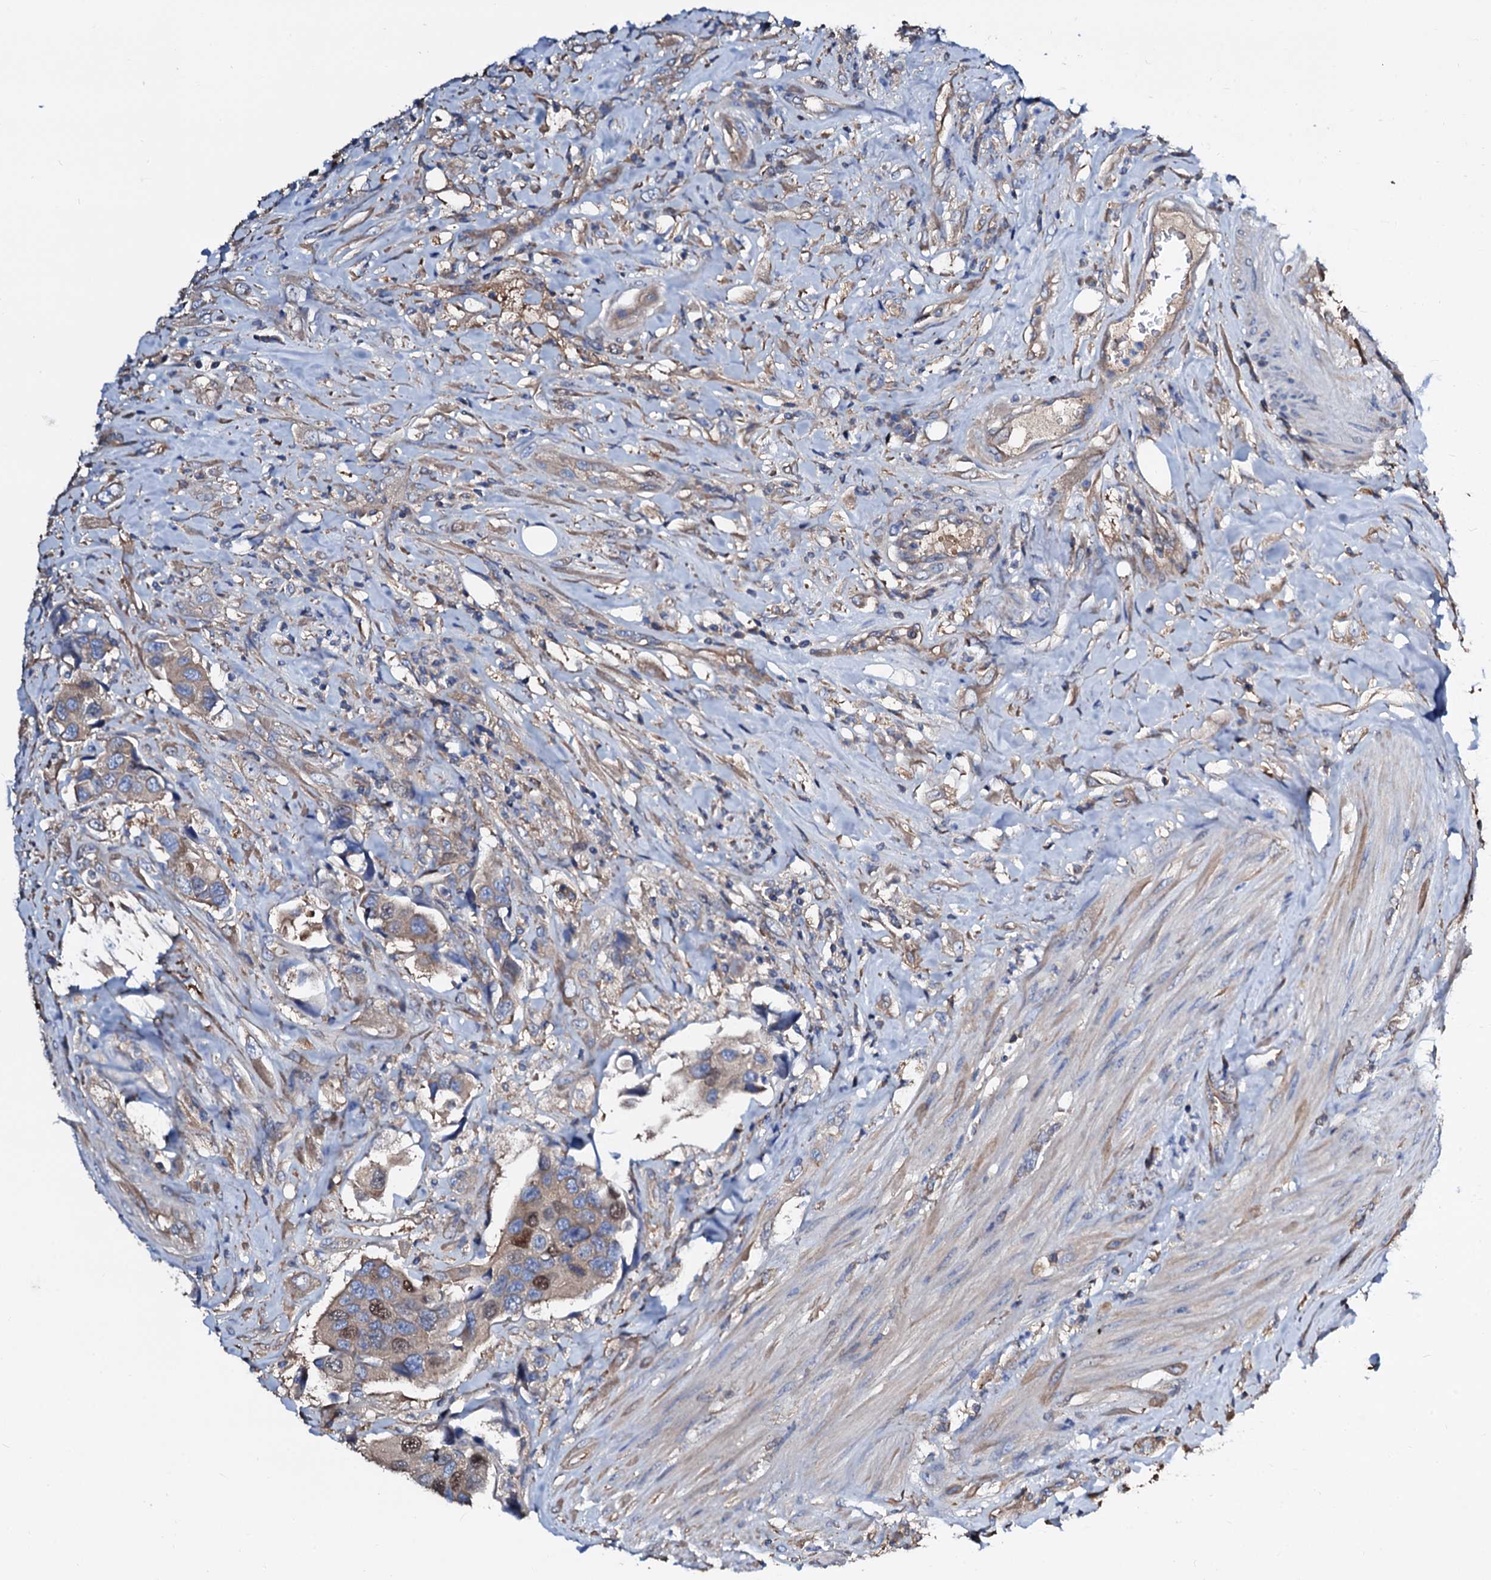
{"staining": {"intensity": "moderate", "quantity": "25%-75%", "location": "nuclear"}, "tissue": "urothelial cancer", "cell_type": "Tumor cells", "image_type": "cancer", "snomed": [{"axis": "morphology", "description": "Urothelial carcinoma, High grade"}, {"axis": "topography", "description": "Urinary bladder"}], "caption": "A micrograph of high-grade urothelial carcinoma stained for a protein reveals moderate nuclear brown staining in tumor cells.", "gene": "CSKMT", "patient": {"sex": "male", "age": 74}}